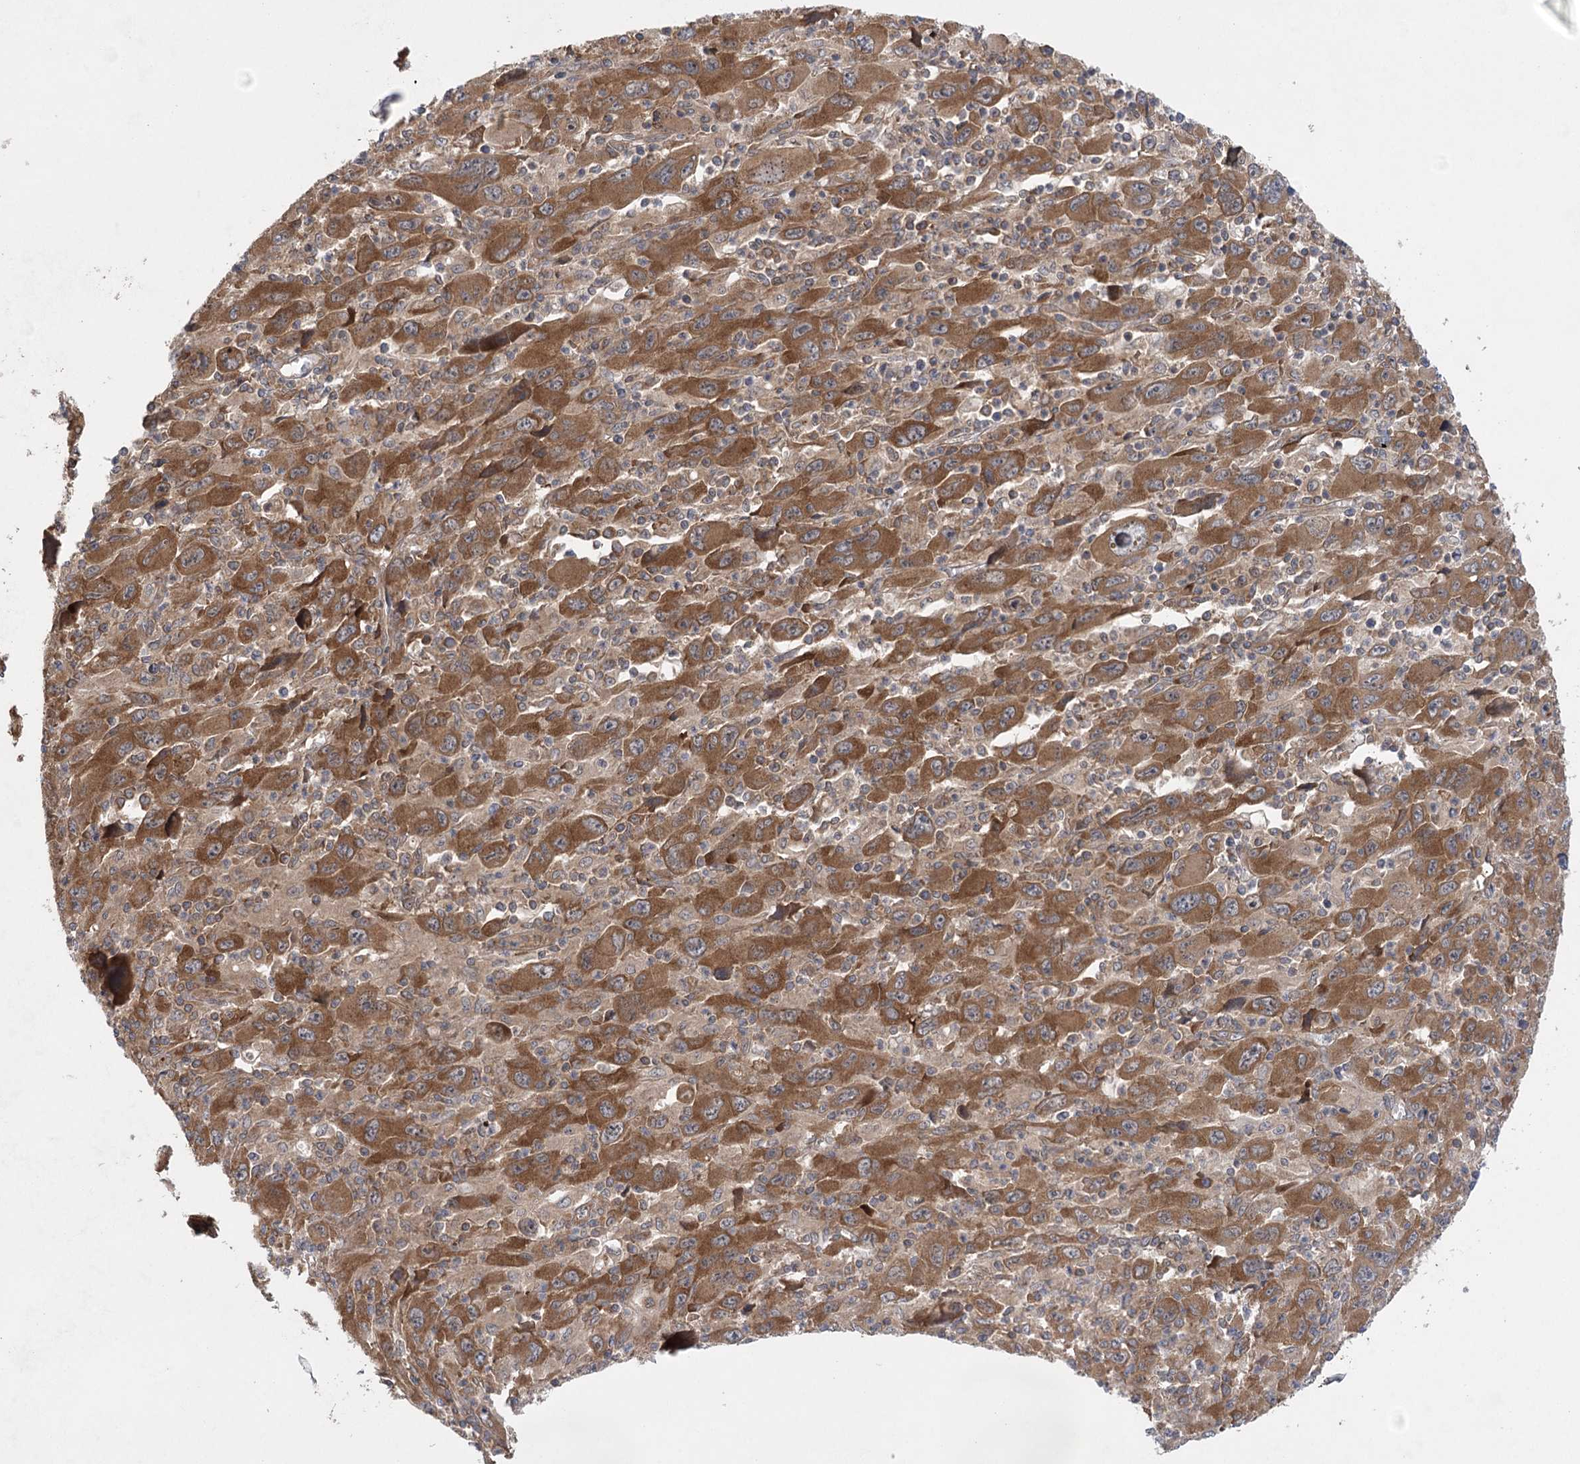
{"staining": {"intensity": "moderate", "quantity": ">75%", "location": "cytoplasmic/membranous"}, "tissue": "melanoma", "cell_type": "Tumor cells", "image_type": "cancer", "snomed": [{"axis": "morphology", "description": "Malignant melanoma, Metastatic site"}, {"axis": "topography", "description": "Skin"}], "caption": "Malignant melanoma (metastatic site) stained for a protein exhibits moderate cytoplasmic/membranous positivity in tumor cells.", "gene": "EIF3A", "patient": {"sex": "female", "age": 56}}